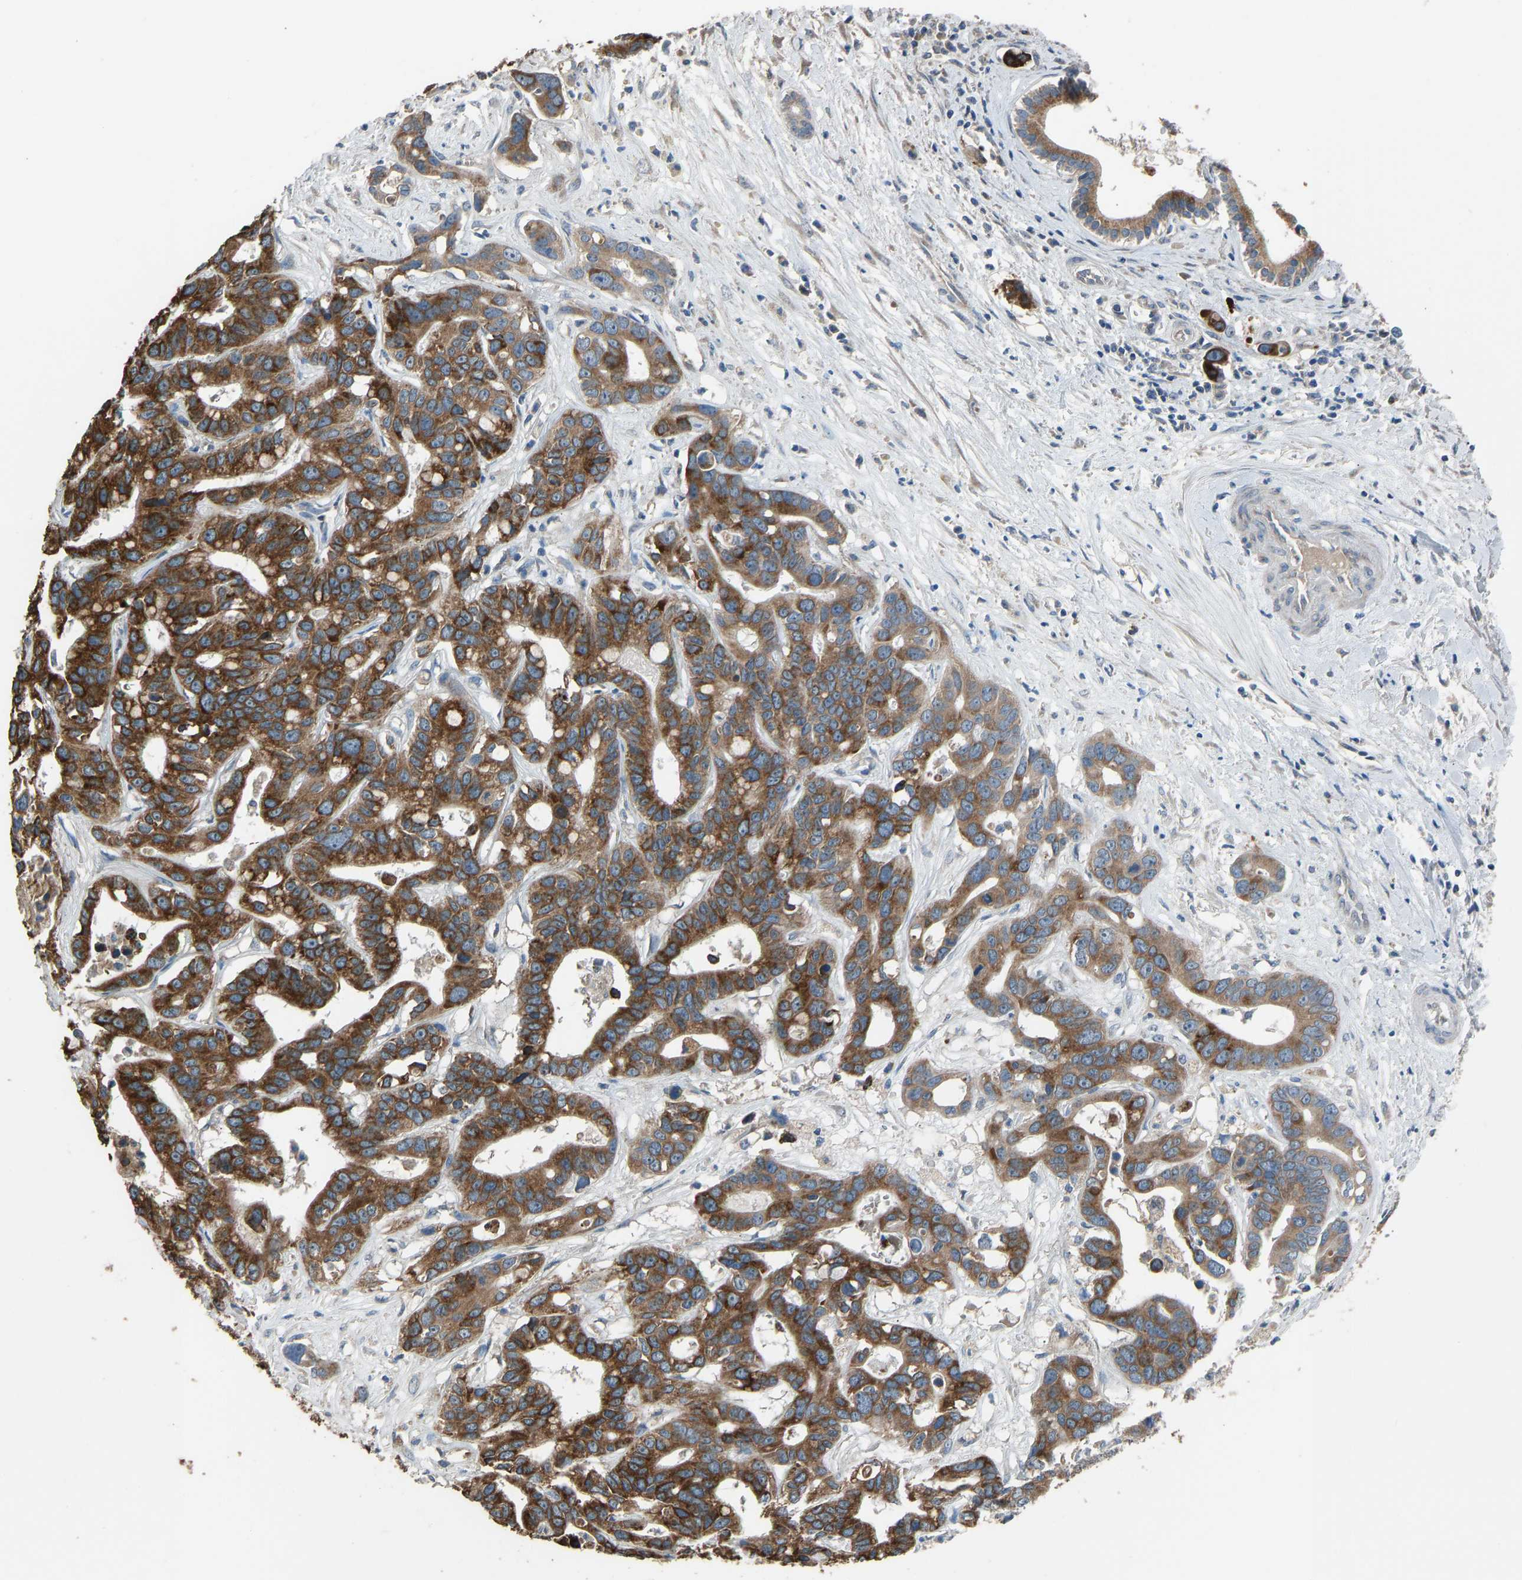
{"staining": {"intensity": "strong", "quantity": ">75%", "location": "cytoplasmic/membranous"}, "tissue": "liver cancer", "cell_type": "Tumor cells", "image_type": "cancer", "snomed": [{"axis": "morphology", "description": "Cholangiocarcinoma"}, {"axis": "topography", "description": "Liver"}], "caption": "Immunohistochemistry (IHC) staining of liver cholangiocarcinoma, which reveals high levels of strong cytoplasmic/membranous staining in approximately >75% of tumor cells indicating strong cytoplasmic/membranous protein positivity. The staining was performed using DAB (3,3'-diaminobenzidine) (brown) for protein detection and nuclei were counterstained in hematoxylin (blue).", "gene": "TGFBR3", "patient": {"sex": "female", "age": 65}}